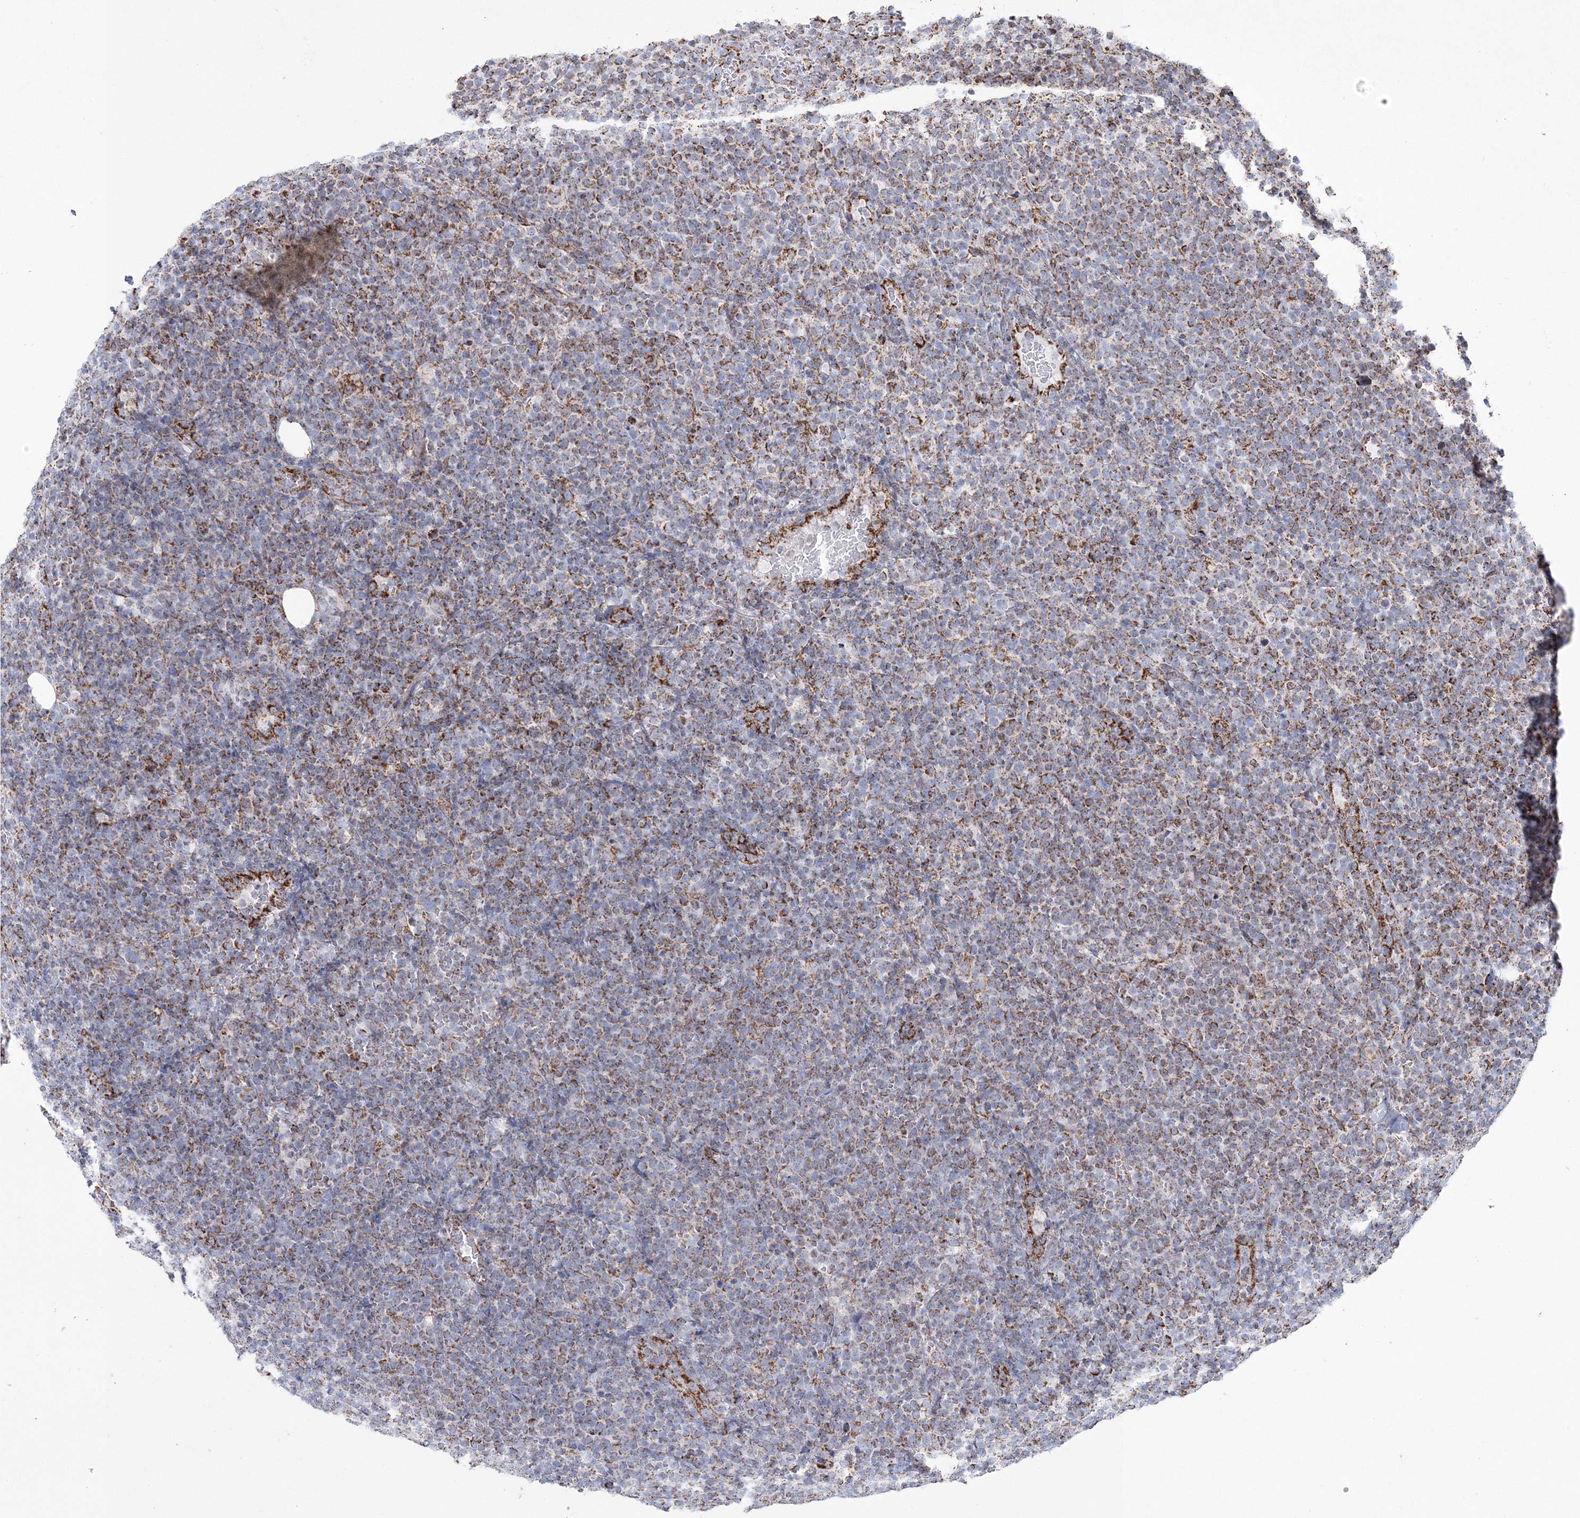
{"staining": {"intensity": "strong", "quantity": "25%-75%", "location": "cytoplasmic/membranous"}, "tissue": "lymphoma", "cell_type": "Tumor cells", "image_type": "cancer", "snomed": [{"axis": "morphology", "description": "Malignant lymphoma, non-Hodgkin's type, High grade"}, {"axis": "topography", "description": "Lymph node"}], "caption": "A high-resolution histopathology image shows immunohistochemistry staining of high-grade malignant lymphoma, non-Hodgkin's type, which exhibits strong cytoplasmic/membranous staining in about 25%-75% of tumor cells.", "gene": "HIBCH", "patient": {"sex": "male", "age": 61}}